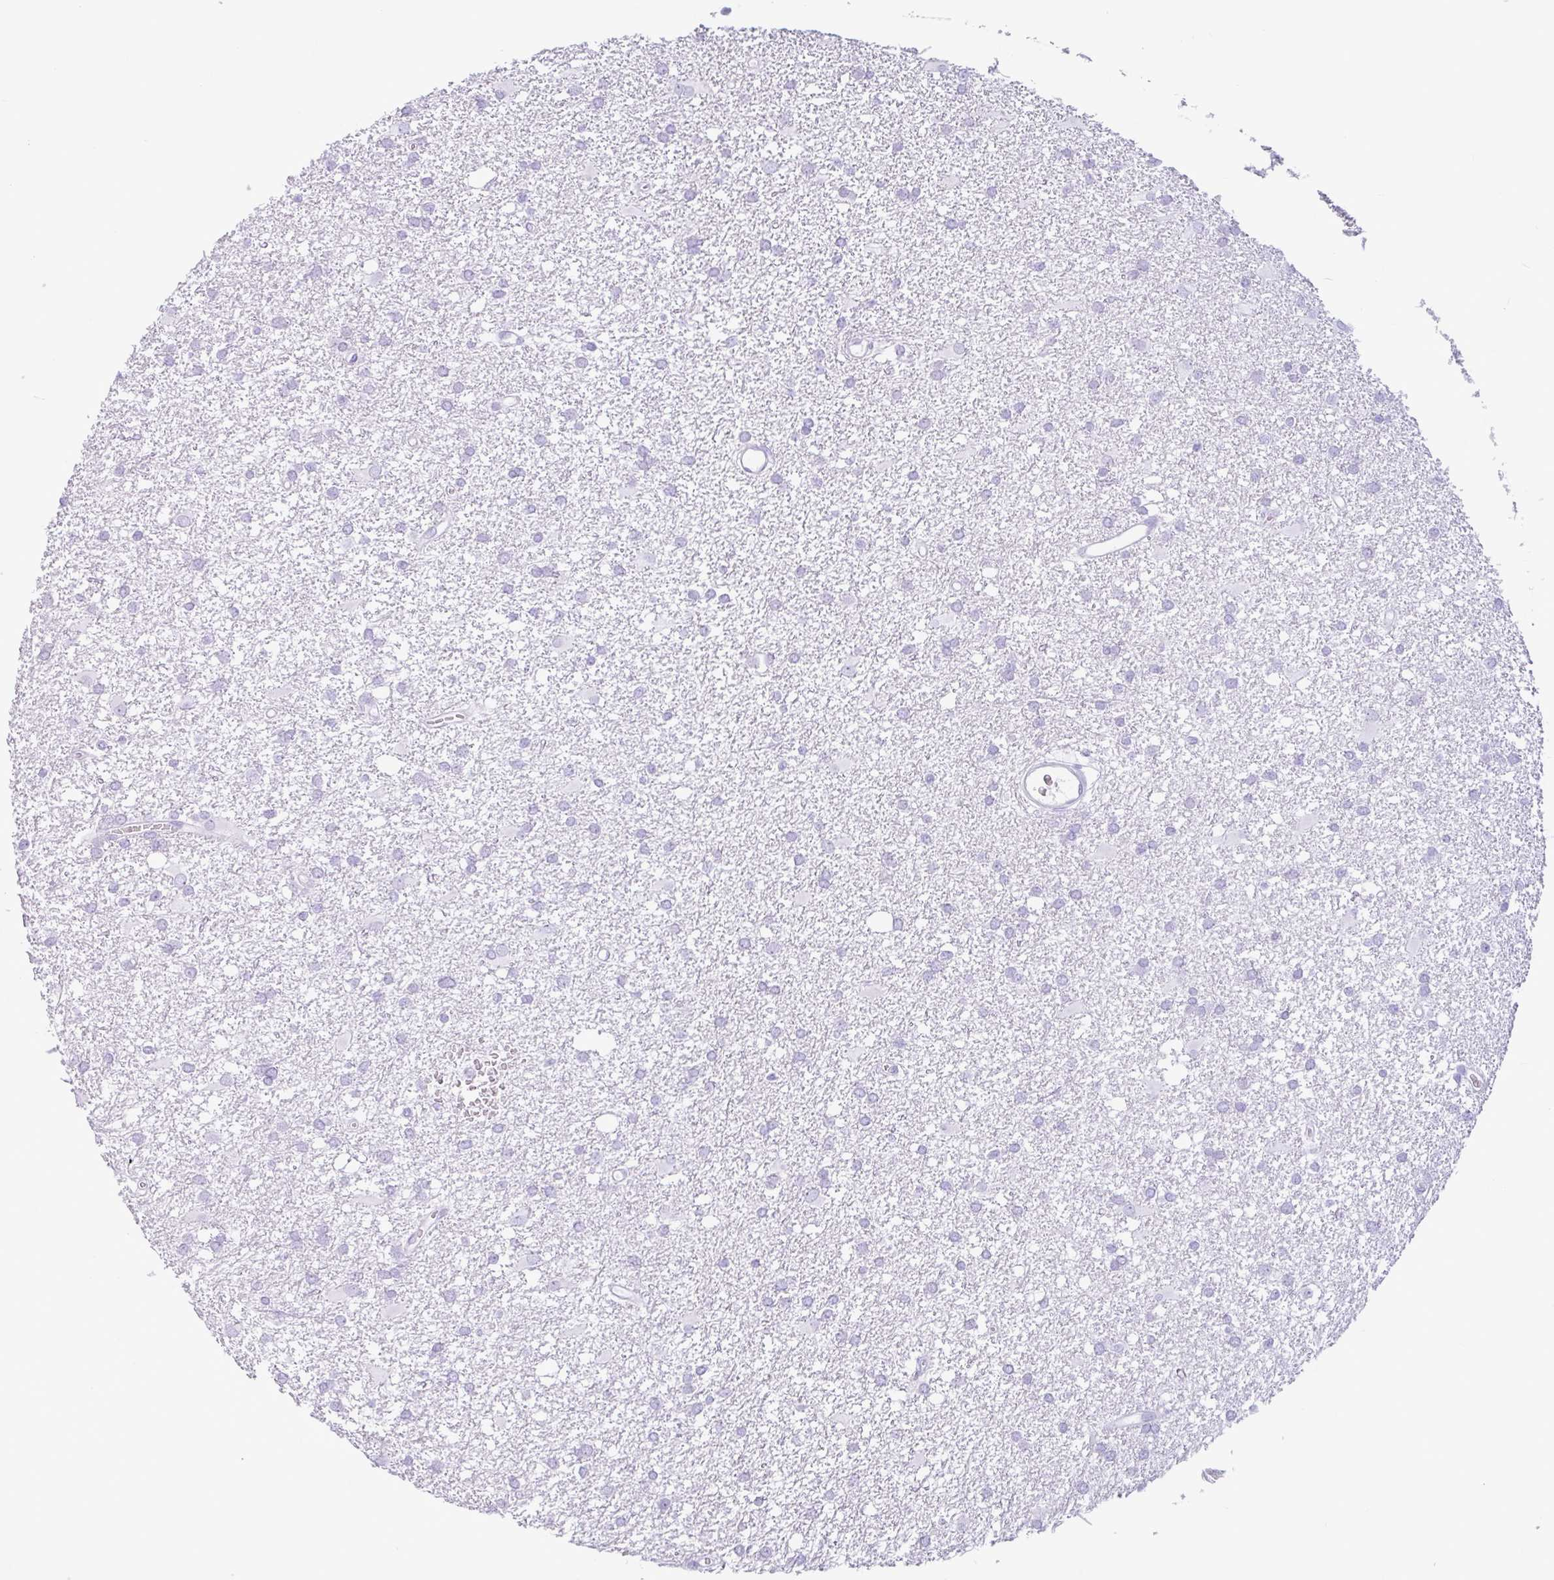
{"staining": {"intensity": "negative", "quantity": "none", "location": "none"}, "tissue": "glioma", "cell_type": "Tumor cells", "image_type": "cancer", "snomed": [{"axis": "morphology", "description": "Glioma, malignant, High grade"}, {"axis": "topography", "description": "Brain"}], "caption": "Image shows no protein staining in tumor cells of glioma tissue.", "gene": "CTSE", "patient": {"sex": "male", "age": 48}}